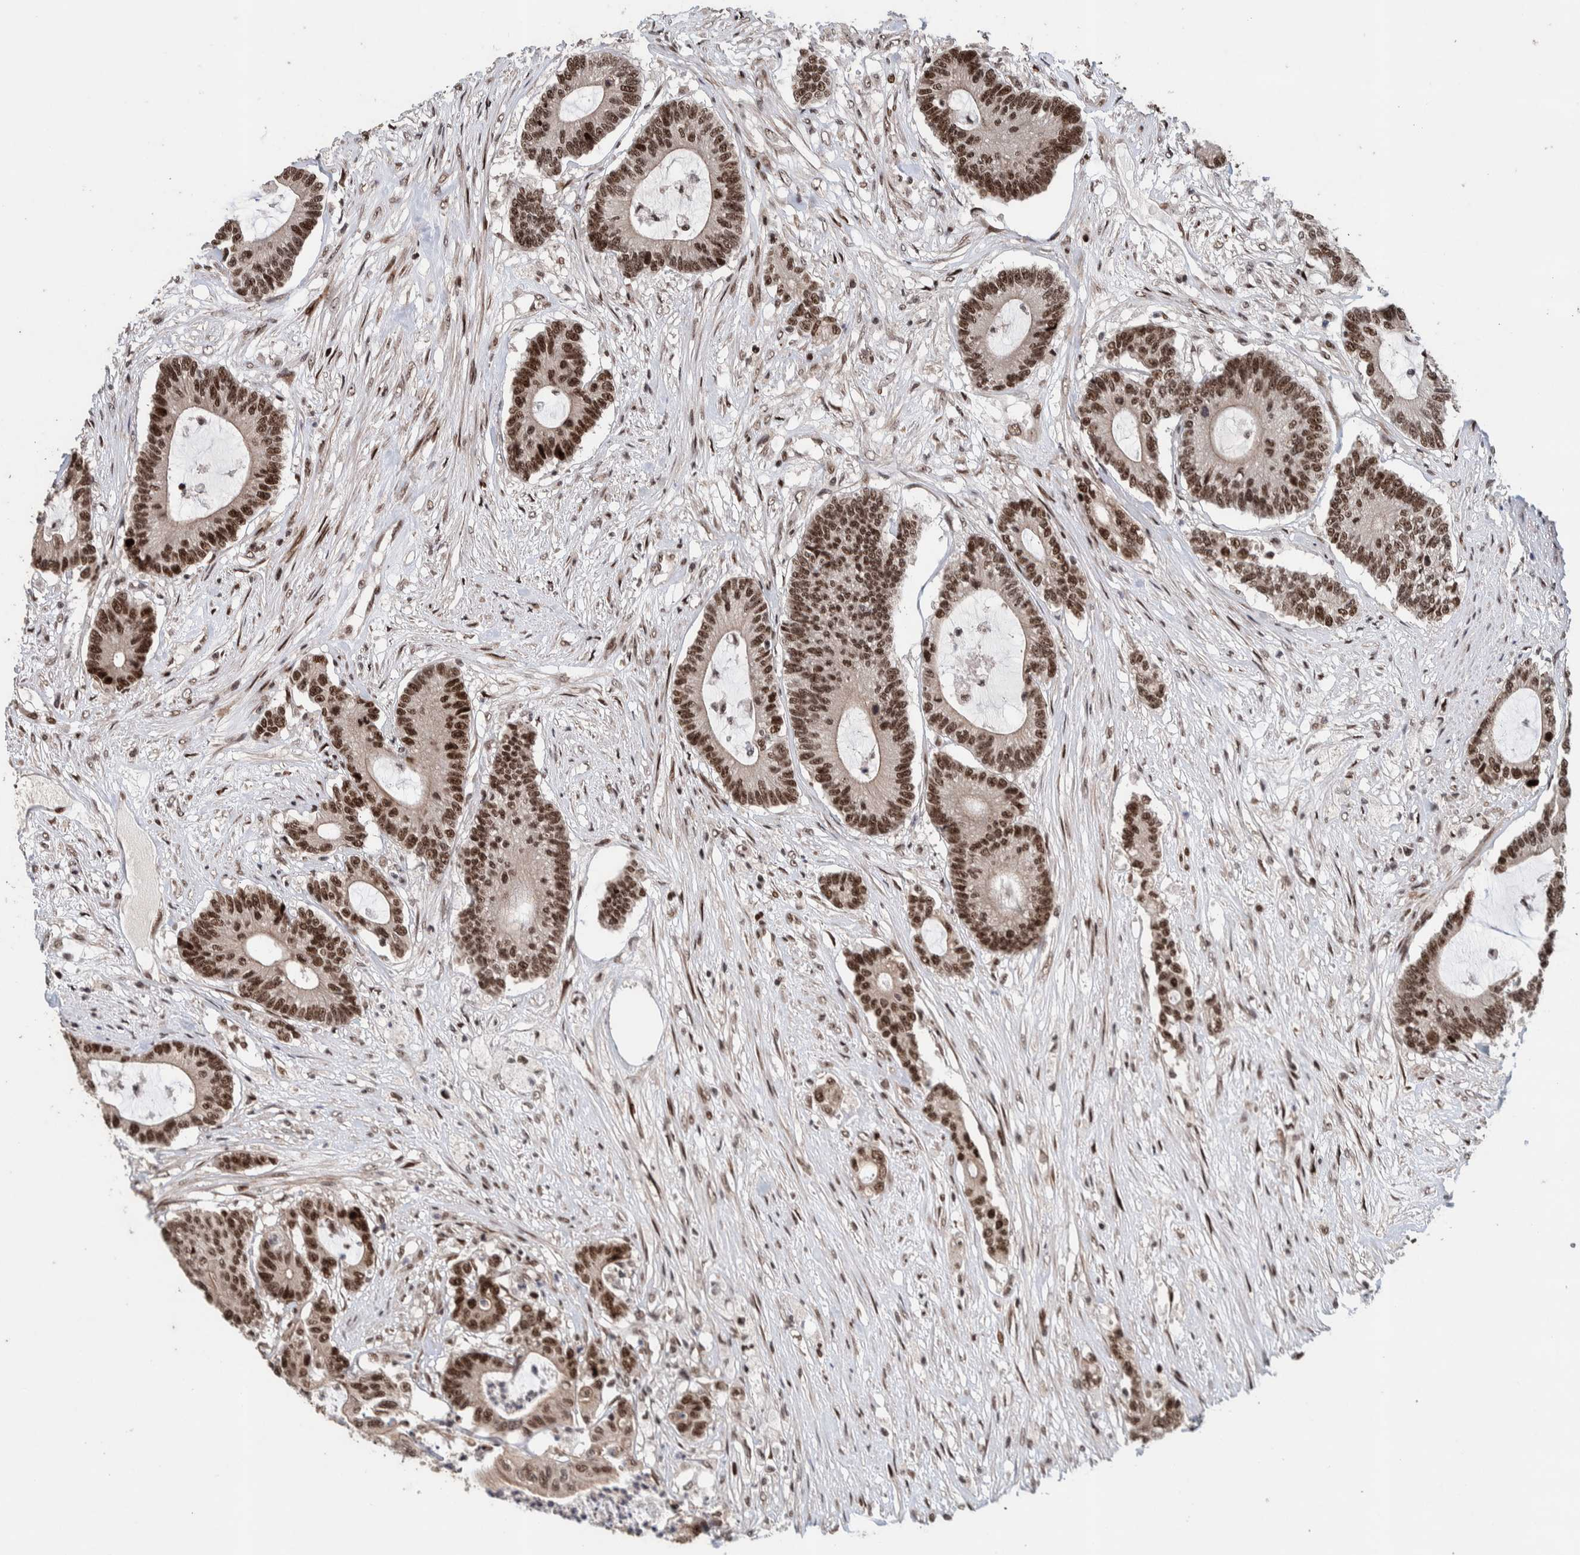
{"staining": {"intensity": "moderate", "quantity": ">75%", "location": "nuclear"}, "tissue": "colorectal cancer", "cell_type": "Tumor cells", "image_type": "cancer", "snomed": [{"axis": "morphology", "description": "Adenocarcinoma, NOS"}, {"axis": "topography", "description": "Colon"}], "caption": "Protein analysis of colorectal adenocarcinoma tissue reveals moderate nuclear positivity in approximately >75% of tumor cells.", "gene": "CHD4", "patient": {"sex": "female", "age": 84}}